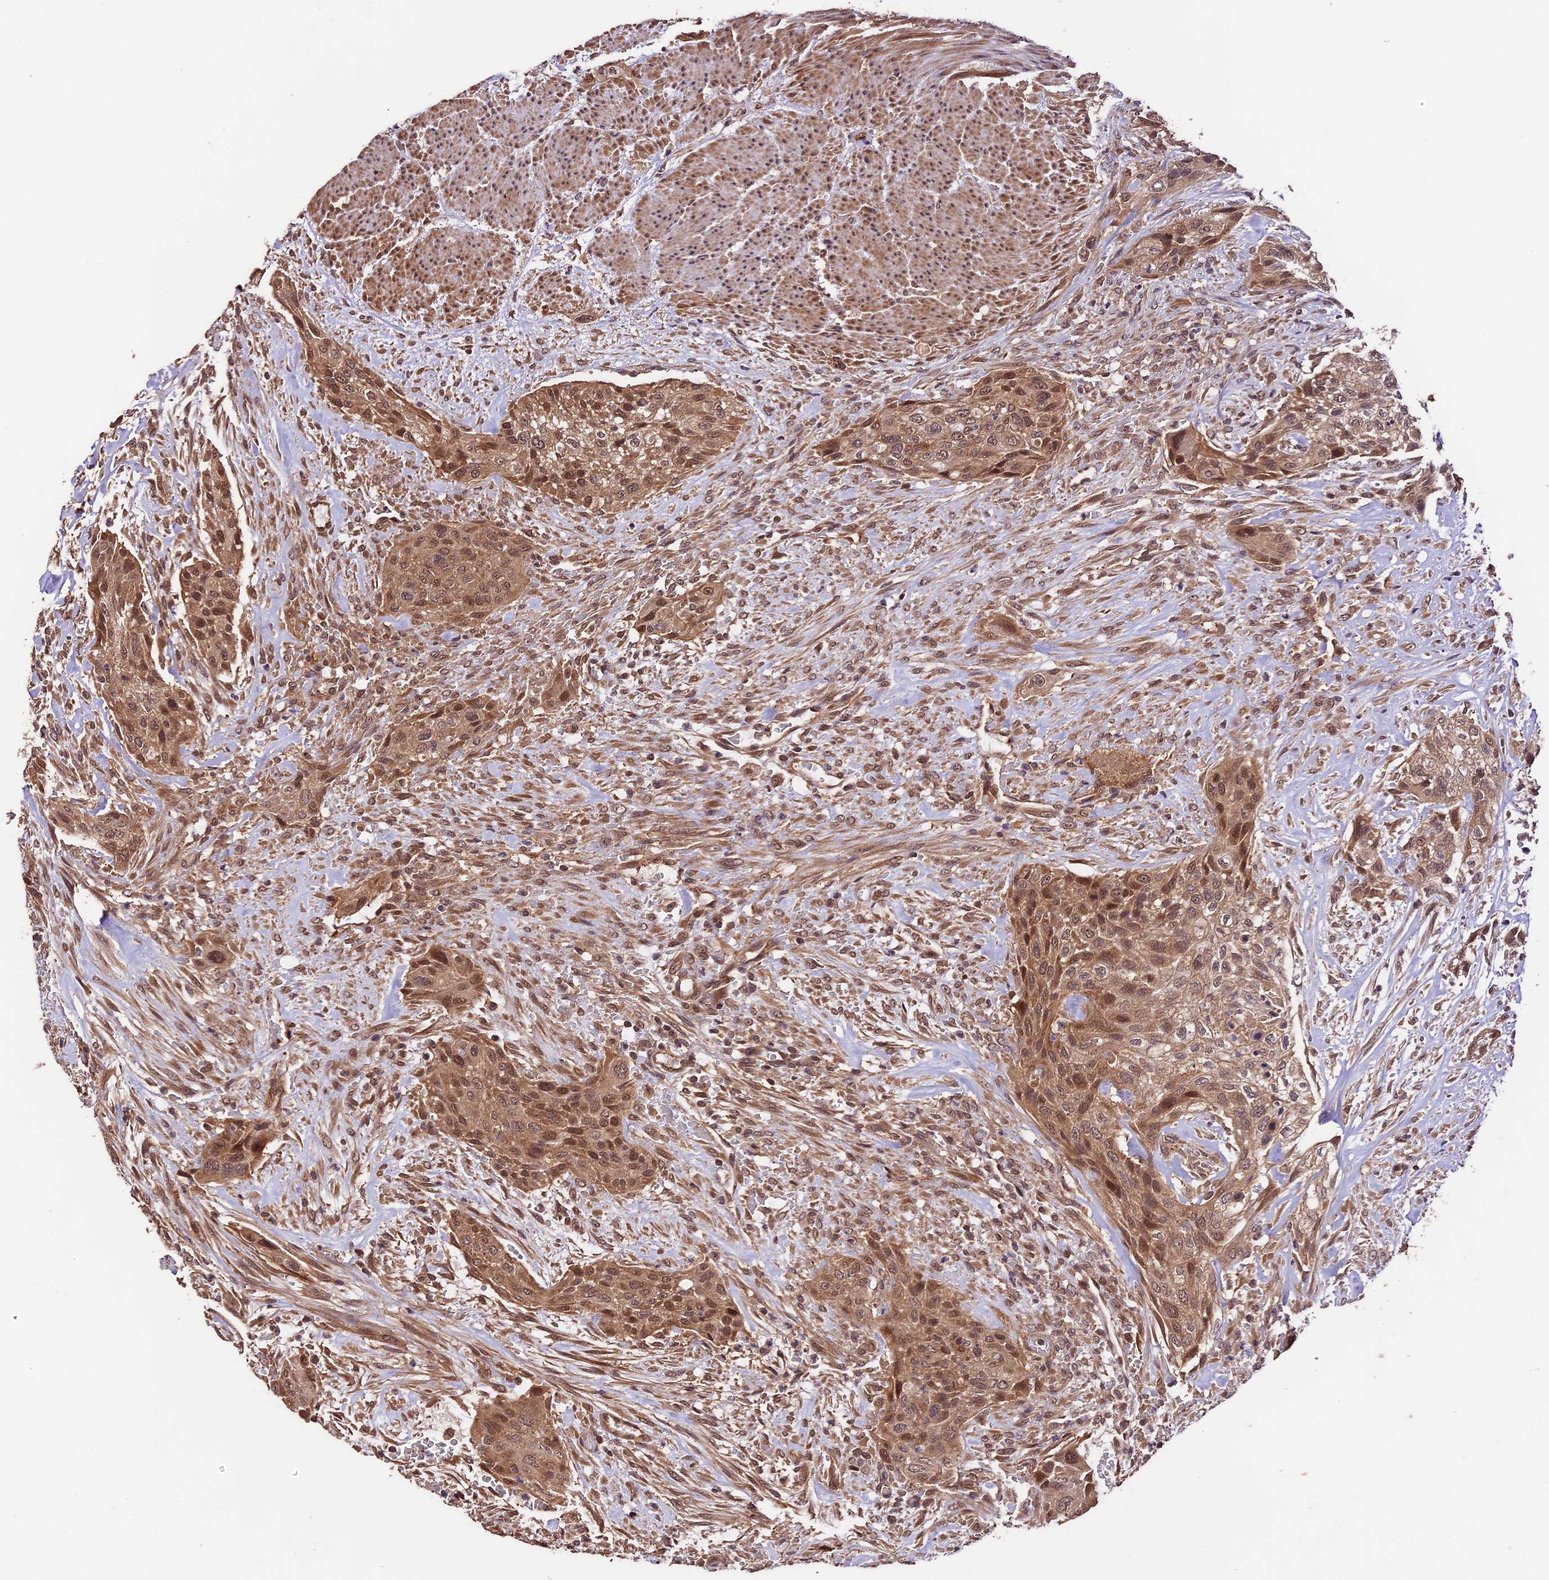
{"staining": {"intensity": "moderate", "quantity": ">75%", "location": "cytoplasmic/membranous,nuclear"}, "tissue": "urothelial cancer", "cell_type": "Tumor cells", "image_type": "cancer", "snomed": [{"axis": "morphology", "description": "Urothelial carcinoma, High grade"}, {"axis": "topography", "description": "Urinary bladder"}], "caption": "A brown stain shows moderate cytoplasmic/membranous and nuclear expression of a protein in high-grade urothelial carcinoma tumor cells.", "gene": "TRMT1", "patient": {"sex": "male", "age": 35}}